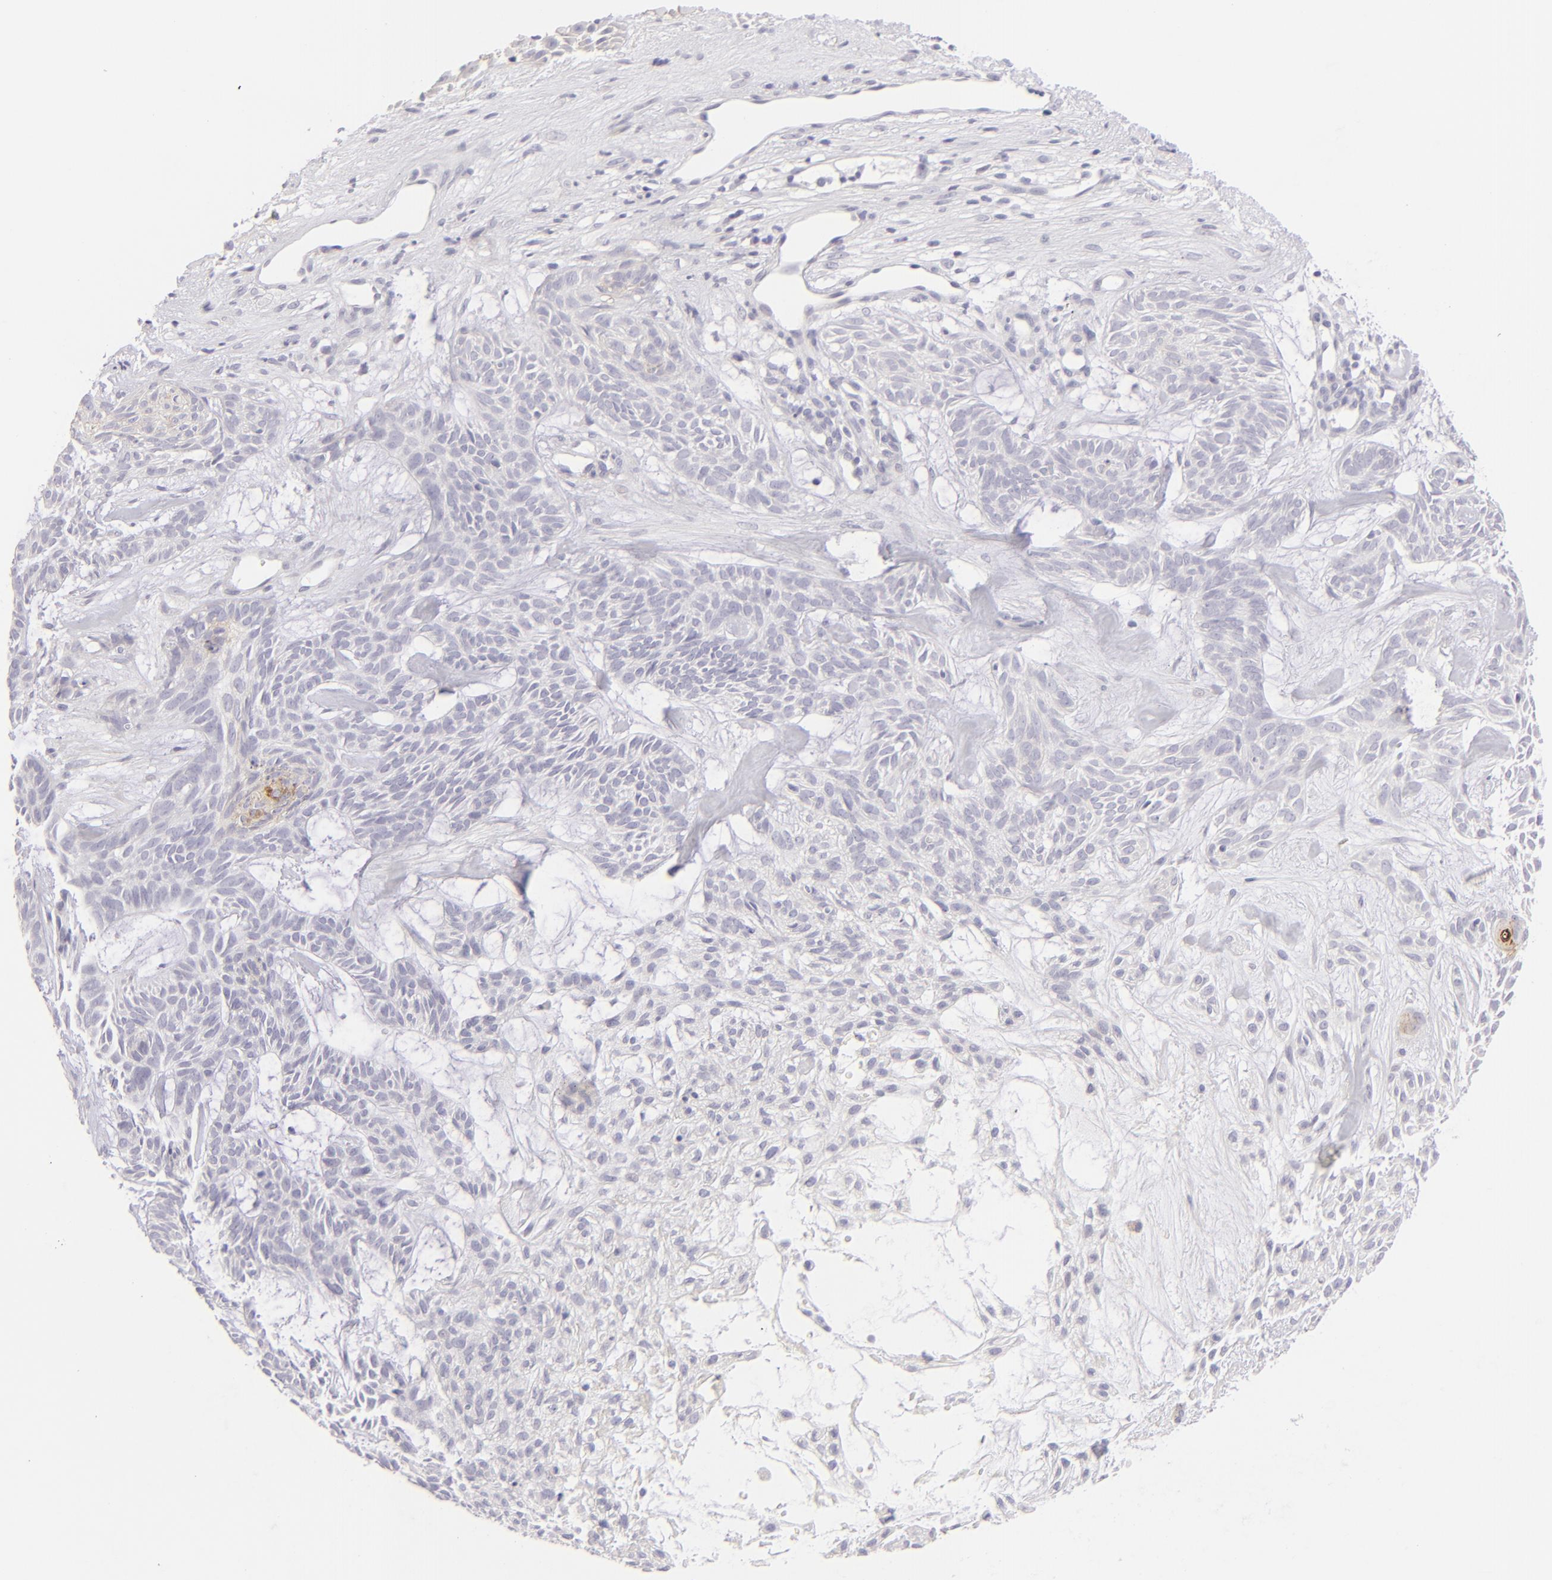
{"staining": {"intensity": "moderate", "quantity": "<25%", "location": "cytoplasmic/membranous"}, "tissue": "skin cancer", "cell_type": "Tumor cells", "image_type": "cancer", "snomed": [{"axis": "morphology", "description": "Basal cell carcinoma"}, {"axis": "topography", "description": "Skin"}], "caption": "High-magnification brightfield microscopy of skin basal cell carcinoma stained with DAB (brown) and counterstained with hematoxylin (blue). tumor cells exhibit moderate cytoplasmic/membranous positivity is appreciated in about<25% of cells. The staining was performed using DAB to visualize the protein expression in brown, while the nuclei were stained in blue with hematoxylin (Magnification: 20x).", "gene": "CLDN4", "patient": {"sex": "male", "age": 75}}